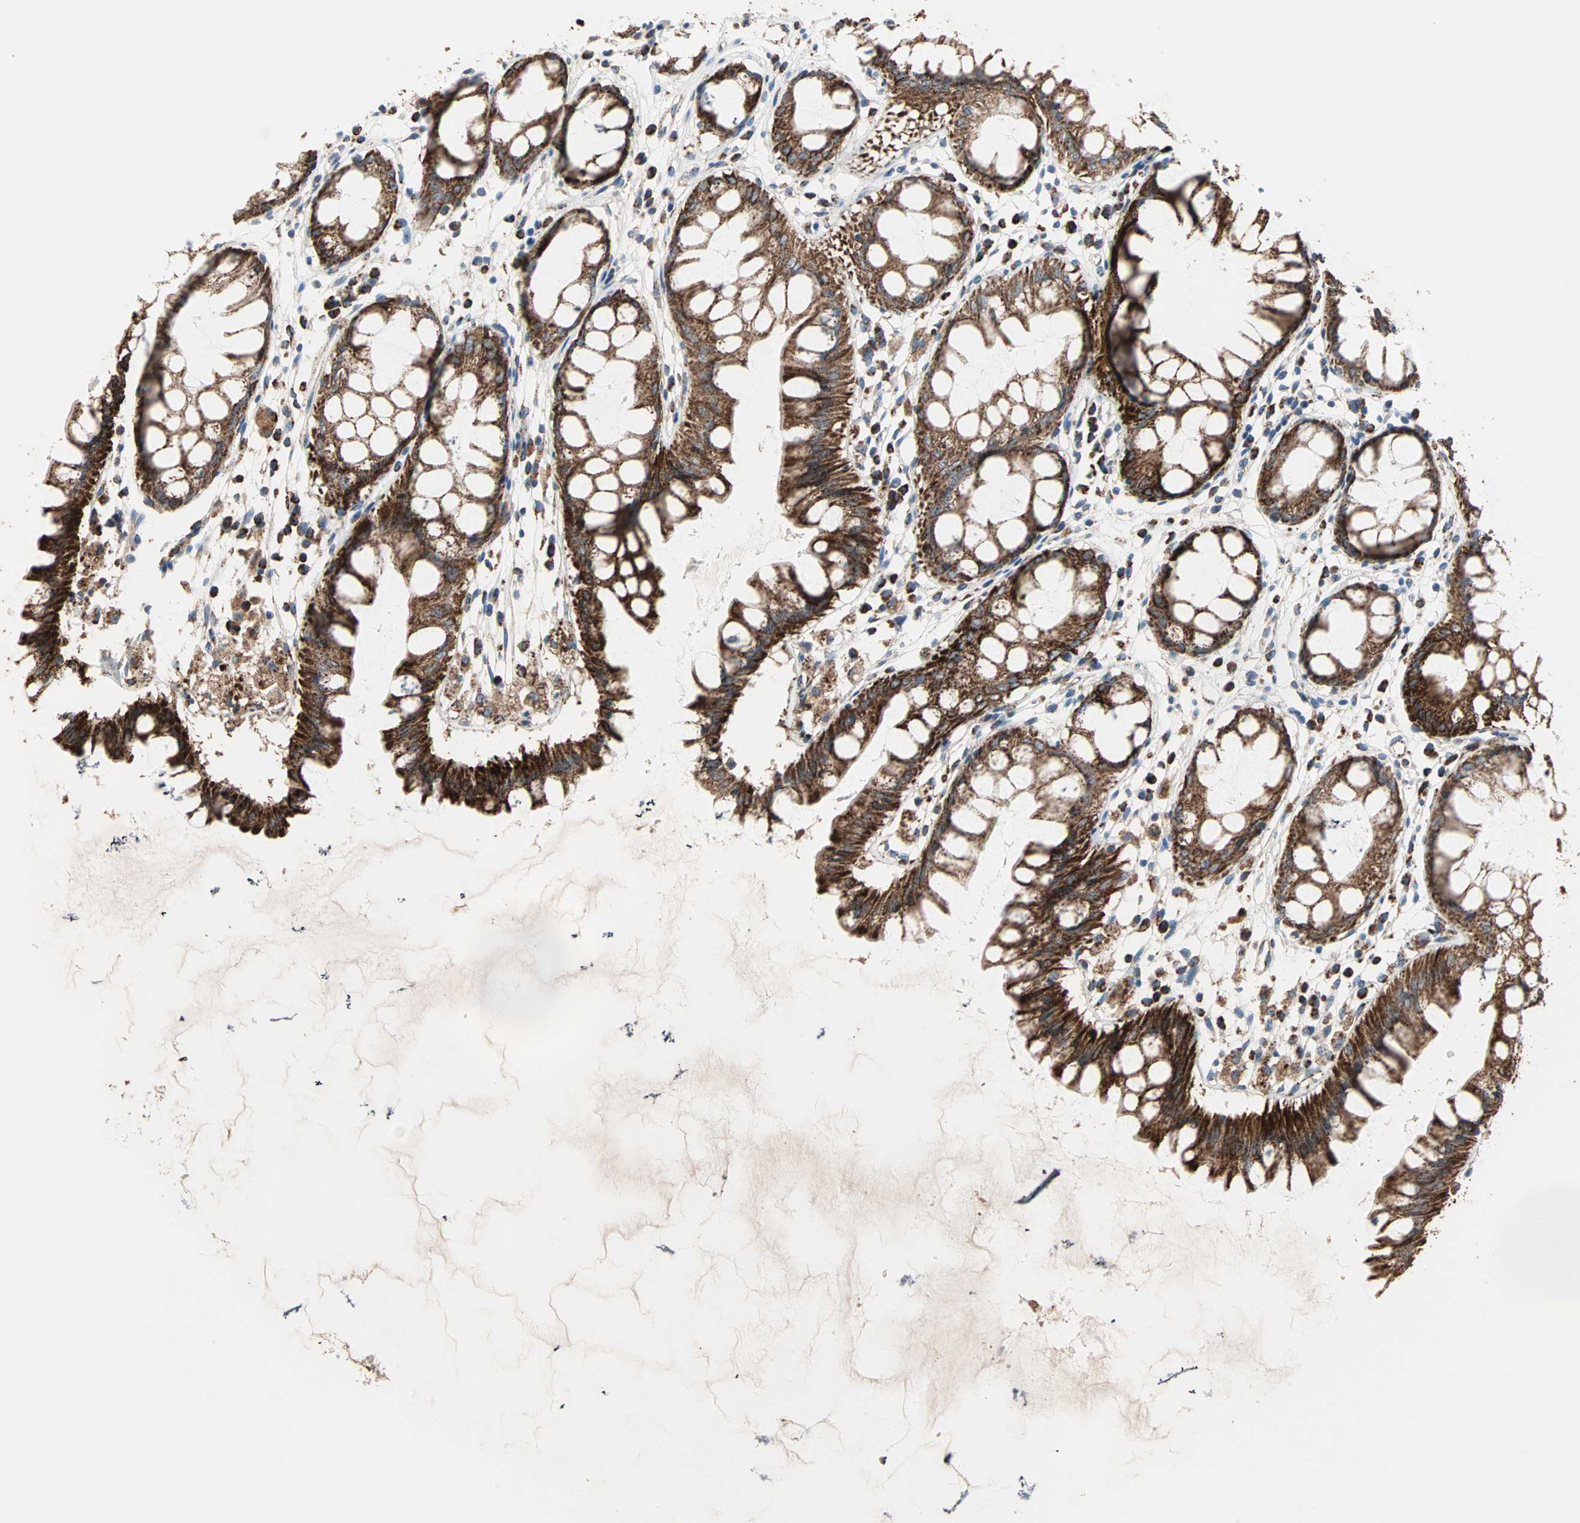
{"staining": {"intensity": "strong", "quantity": ">75%", "location": "cytoplasmic/membranous"}, "tissue": "rectum", "cell_type": "Glandular cells", "image_type": "normal", "snomed": [{"axis": "morphology", "description": "Normal tissue, NOS"}, {"axis": "morphology", "description": "Adenocarcinoma, NOS"}, {"axis": "topography", "description": "Rectum"}], "caption": "A high-resolution photomicrograph shows immunohistochemistry staining of unremarkable rectum, which exhibits strong cytoplasmic/membranous staining in about >75% of glandular cells. (IHC, brightfield microscopy, high magnification).", "gene": "TST", "patient": {"sex": "female", "age": 65}}